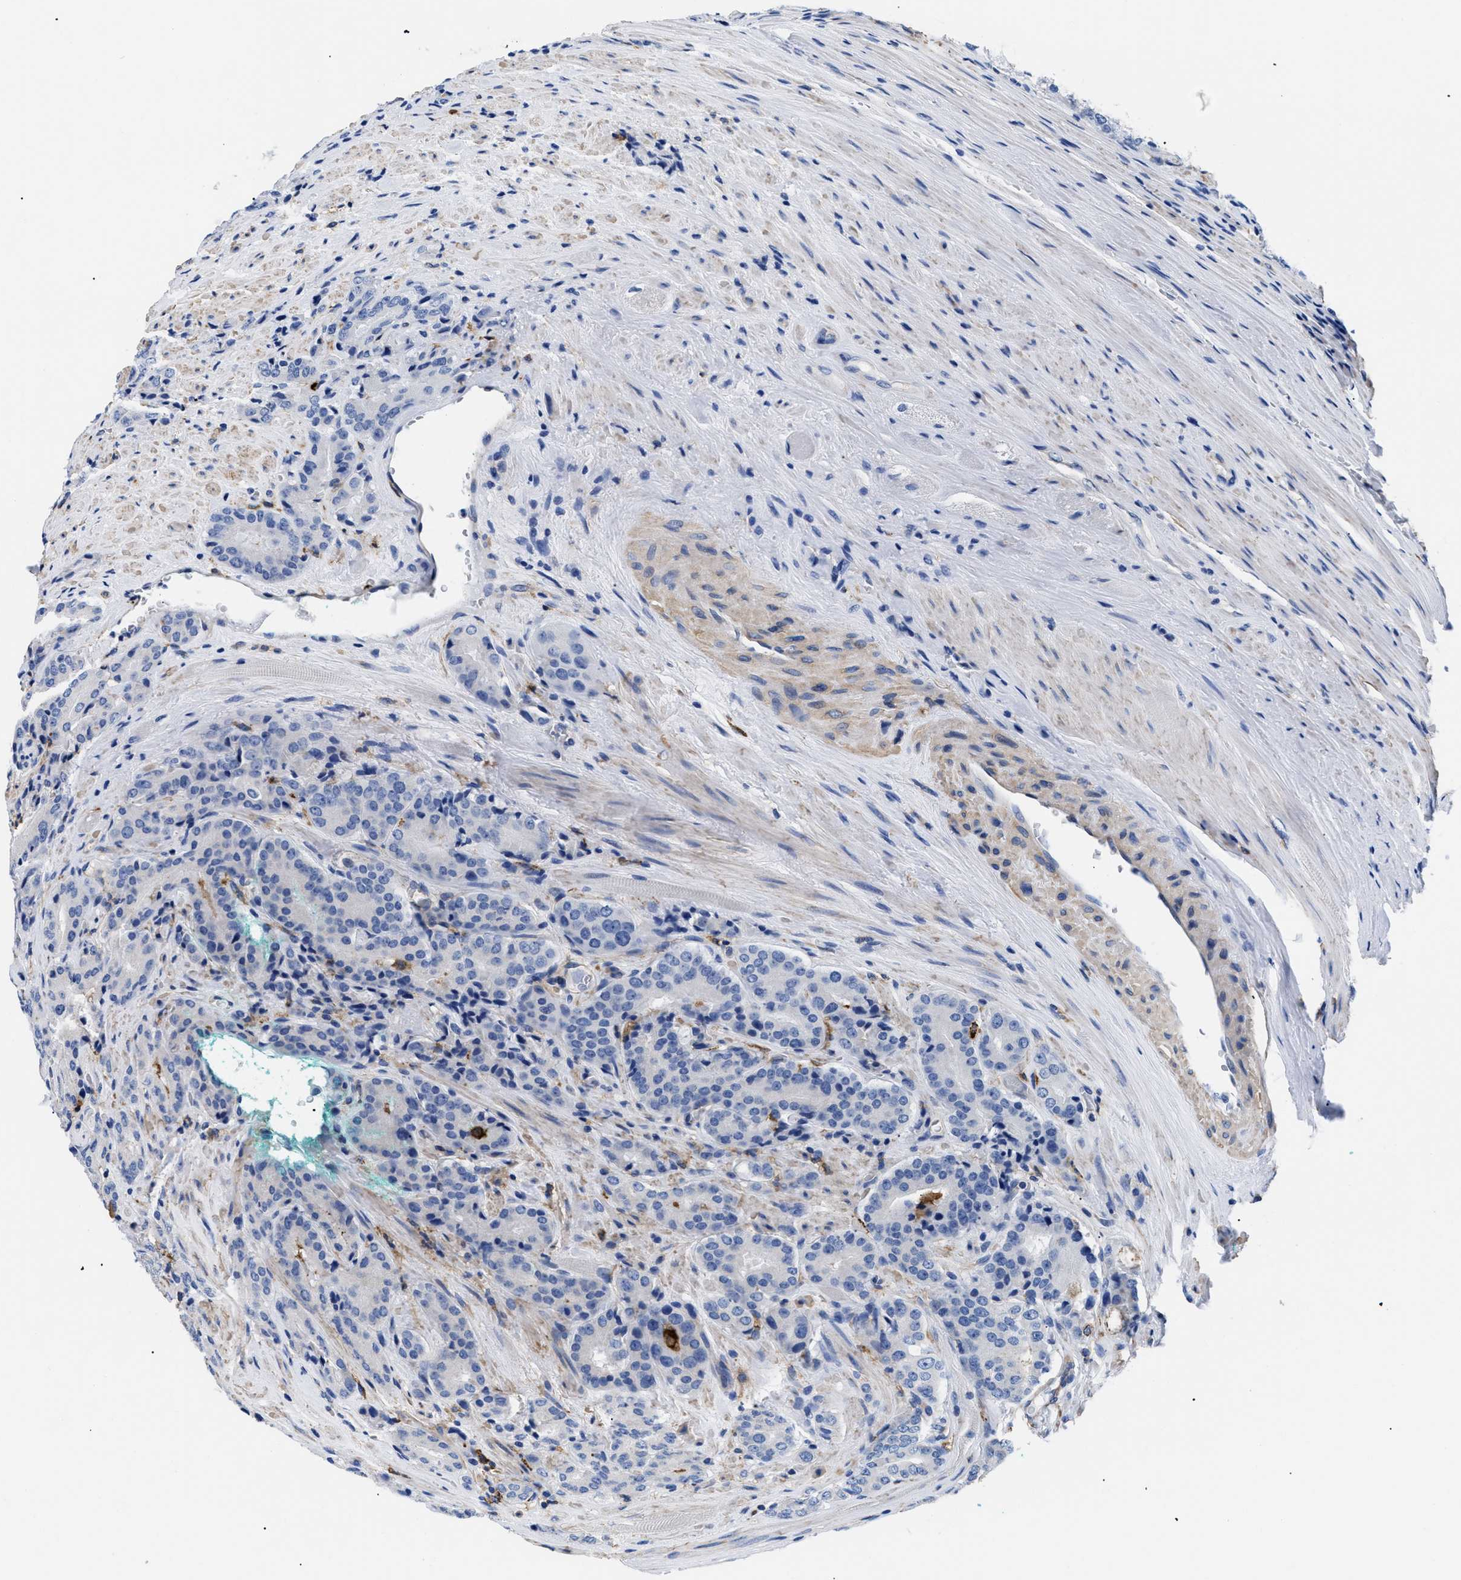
{"staining": {"intensity": "negative", "quantity": "none", "location": "none"}, "tissue": "prostate cancer", "cell_type": "Tumor cells", "image_type": "cancer", "snomed": [{"axis": "morphology", "description": "Adenocarcinoma, High grade"}, {"axis": "topography", "description": "Prostate"}], "caption": "An immunohistochemistry (IHC) photomicrograph of prostate cancer is shown. There is no staining in tumor cells of prostate cancer.", "gene": "HLA-DPA1", "patient": {"sex": "male", "age": 71}}